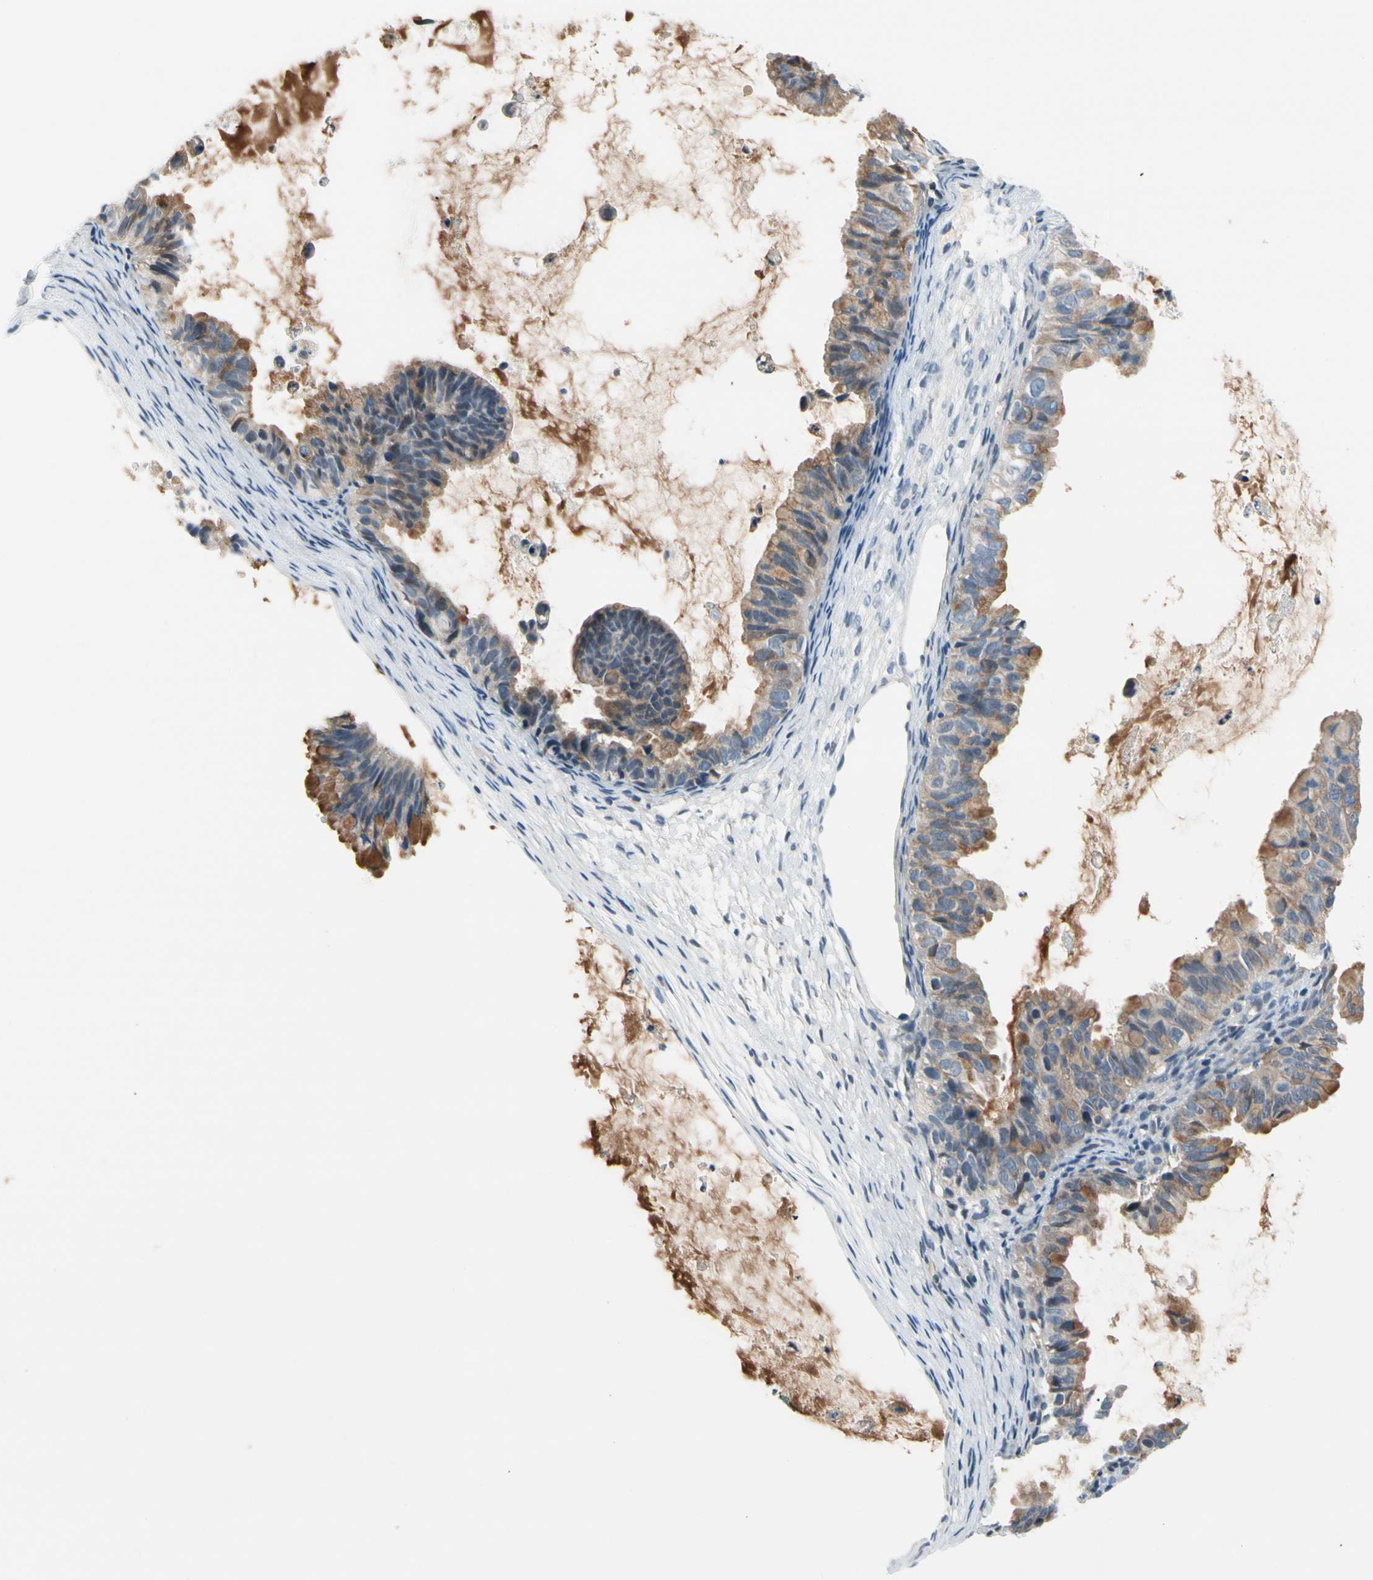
{"staining": {"intensity": "moderate", "quantity": ">75%", "location": "cytoplasmic/membranous"}, "tissue": "ovarian cancer", "cell_type": "Tumor cells", "image_type": "cancer", "snomed": [{"axis": "morphology", "description": "Cystadenocarcinoma, mucinous, NOS"}, {"axis": "topography", "description": "Ovary"}], "caption": "Protein staining displays moderate cytoplasmic/membranous positivity in about >75% of tumor cells in ovarian cancer (mucinous cystadenocarcinoma).", "gene": "CFAP36", "patient": {"sex": "female", "age": 36}}